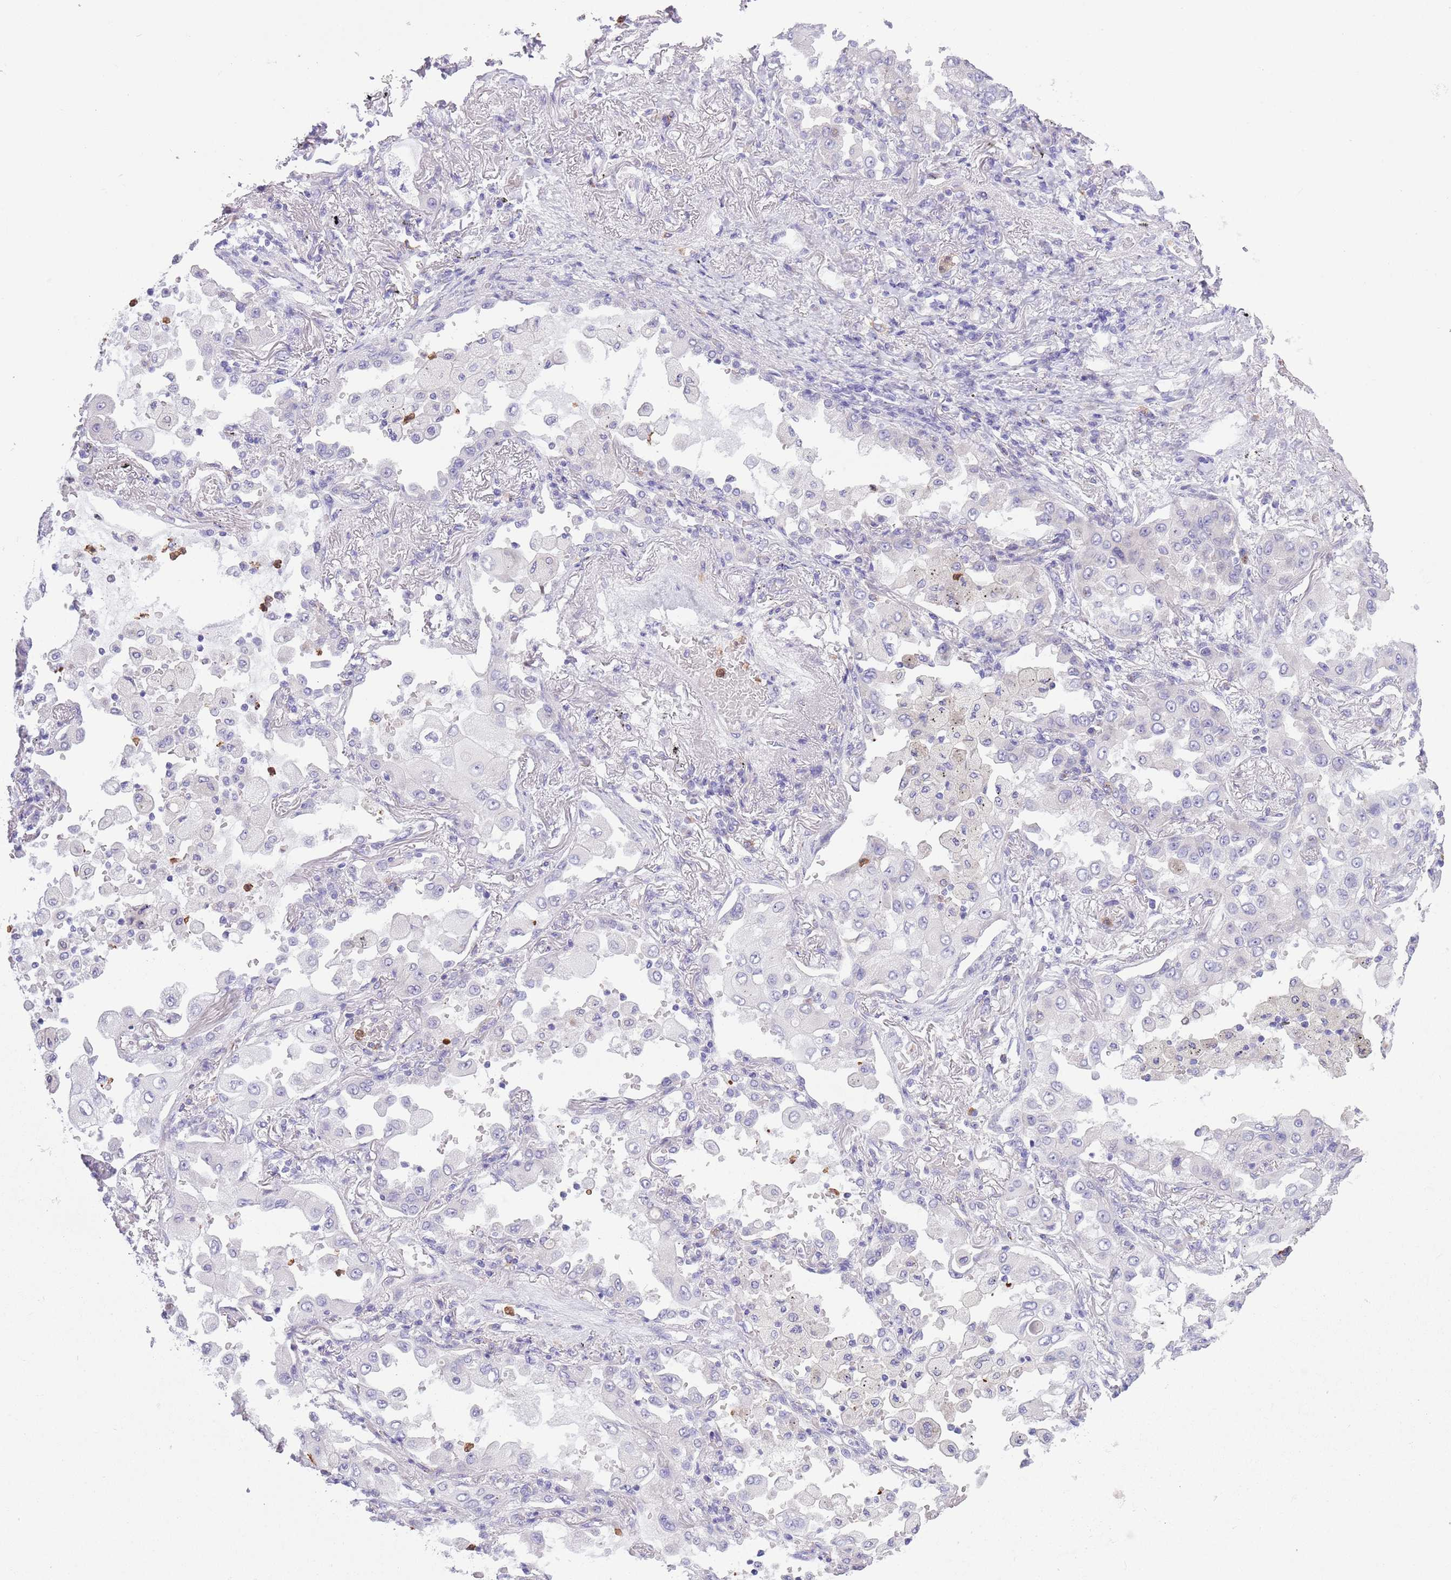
{"staining": {"intensity": "negative", "quantity": "none", "location": "none"}, "tissue": "lung cancer", "cell_type": "Tumor cells", "image_type": "cancer", "snomed": [{"axis": "morphology", "description": "Squamous cell carcinoma, NOS"}, {"axis": "topography", "description": "Lung"}], "caption": "Micrograph shows no protein positivity in tumor cells of lung cancer (squamous cell carcinoma) tissue.", "gene": "ZFP2", "patient": {"sex": "male", "age": 74}}